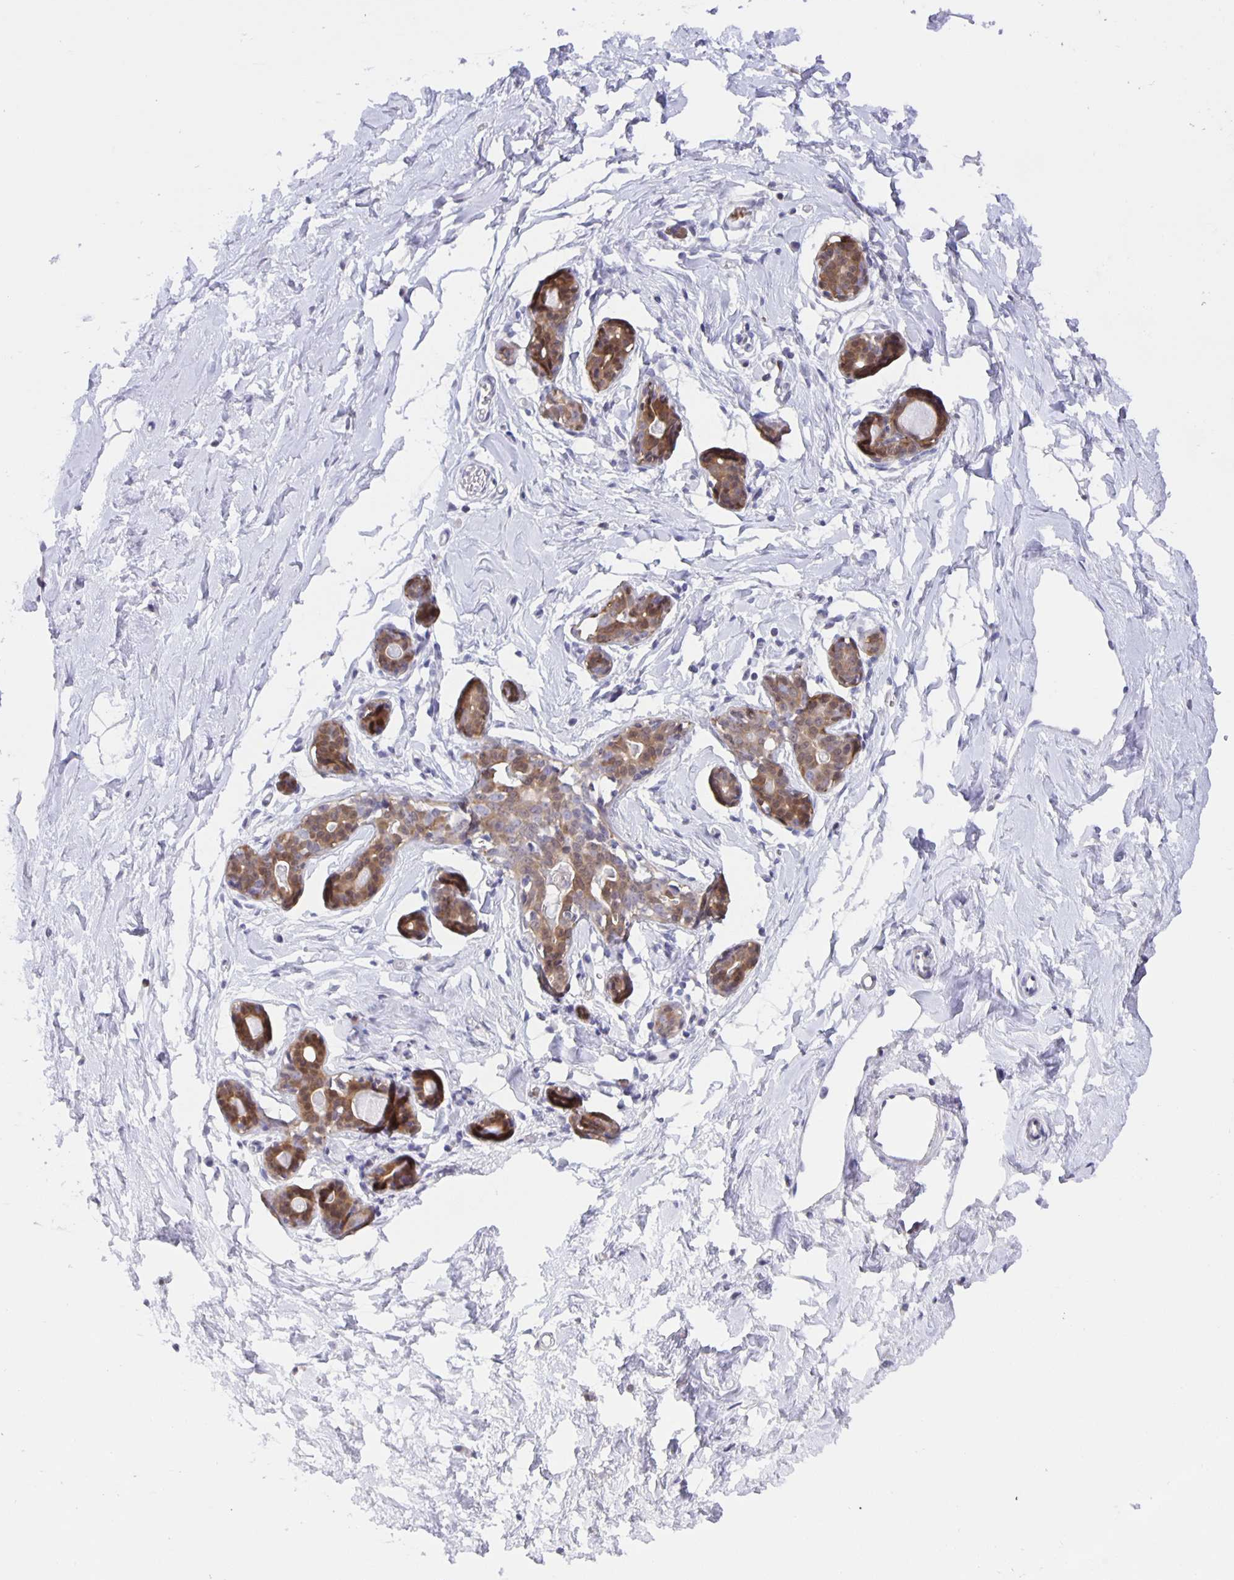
{"staining": {"intensity": "negative", "quantity": "none", "location": "none"}, "tissue": "breast", "cell_type": "Adipocytes", "image_type": "normal", "snomed": [{"axis": "morphology", "description": "Normal tissue, NOS"}, {"axis": "topography", "description": "Breast"}], "caption": "Immunohistochemistry of unremarkable human breast reveals no staining in adipocytes.", "gene": "MARCHF6", "patient": {"sex": "female", "age": 45}}